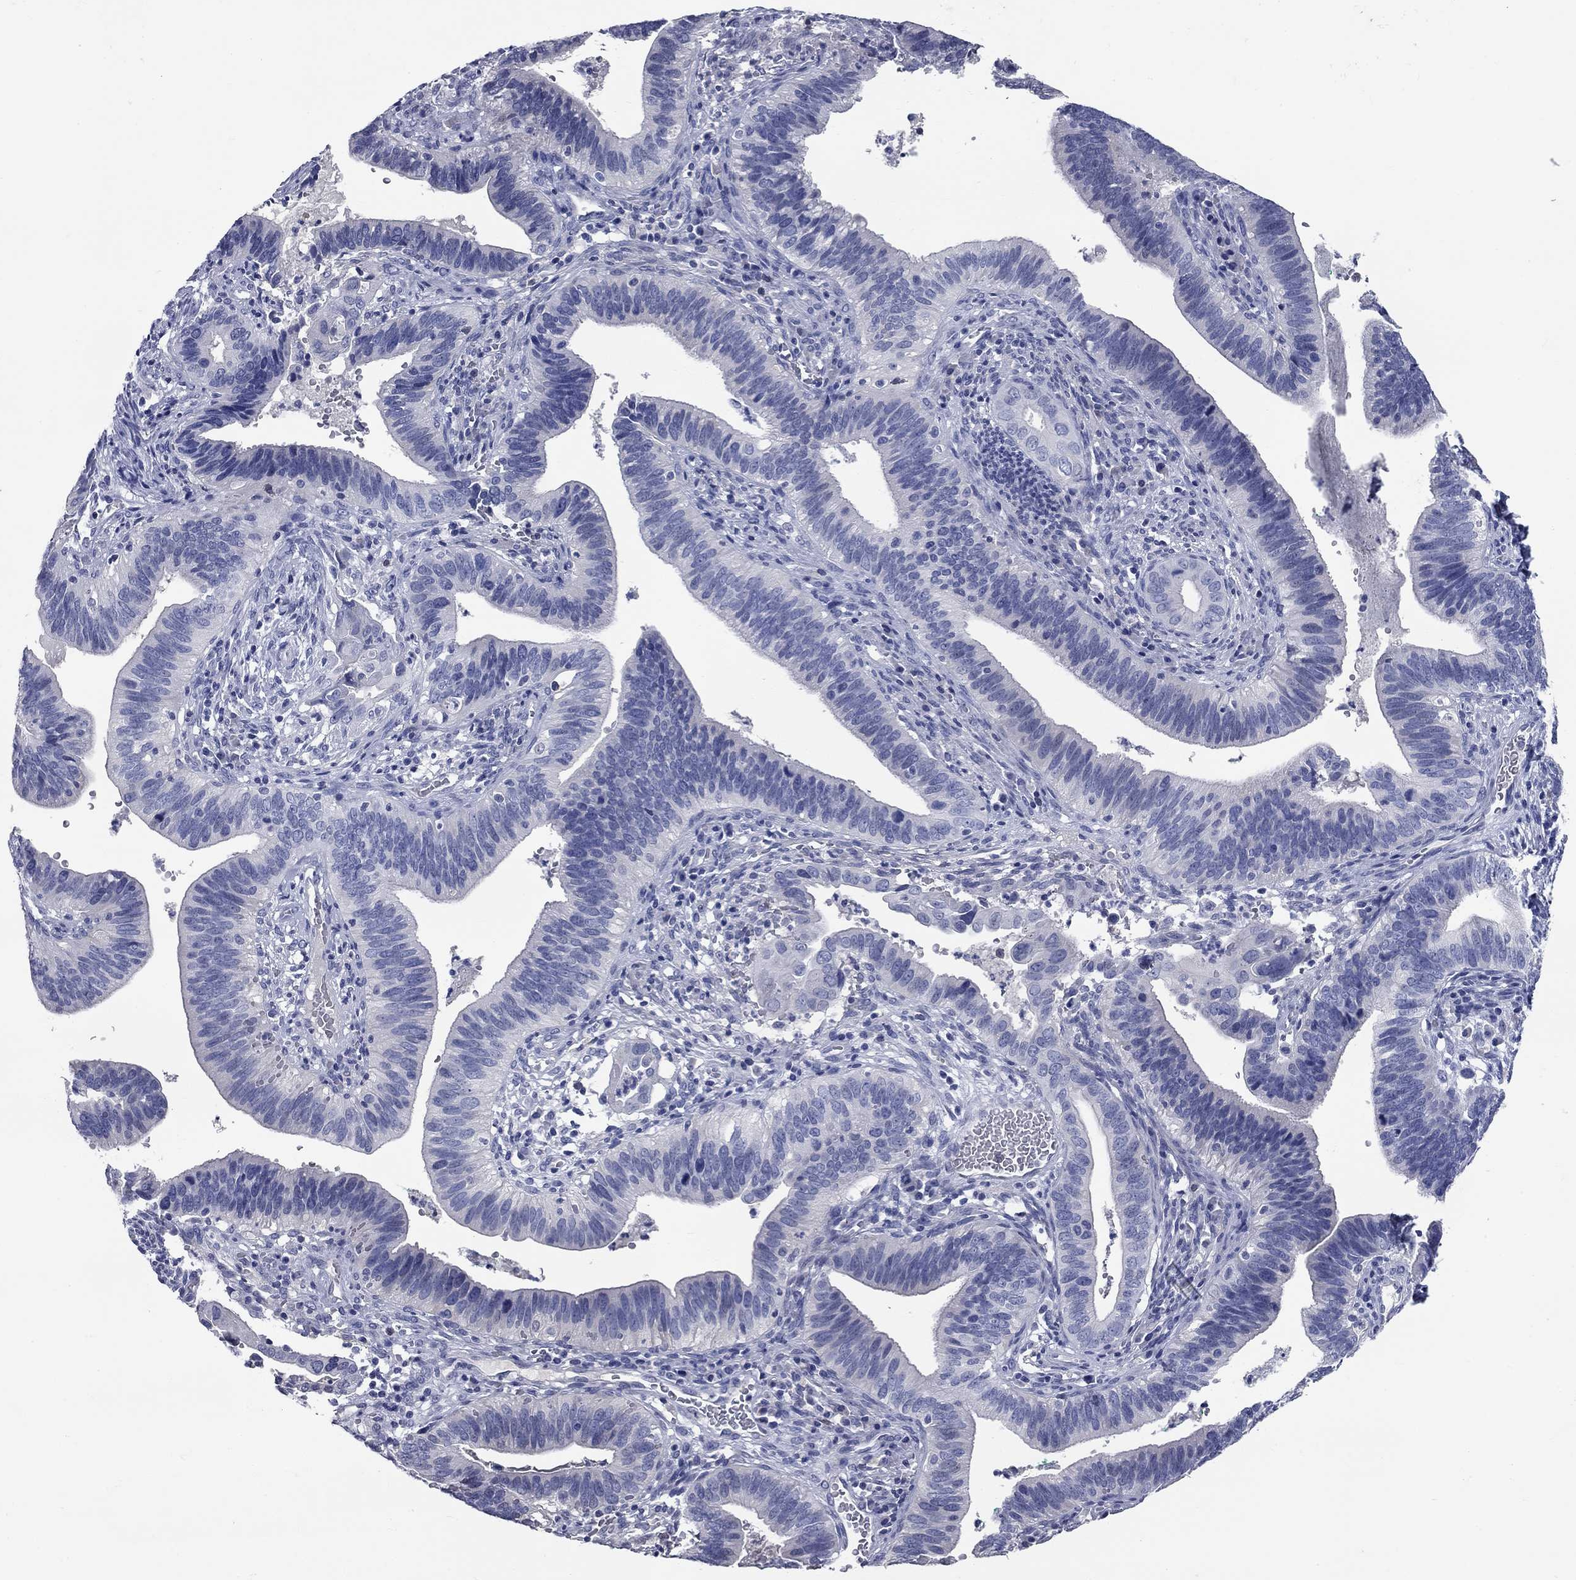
{"staining": {"intensity": "negative", "quantity": "none", "location": "none"}, "tissue": "cervical cancer", "cell_type": "Tumor cells", "image_type": "cancer", "snomed": [{"axis": "morphology", "description": "Adenocarcinoma, NOS"}, {"axis": "topography", "description": "Cervix"}], "caption": "Human adenocarcinoma (cervical) stained for a protein using IHC displays no expression in tumor cells.", "gene": "SYT12", "patient": {"sex": "female", "age": 42}}